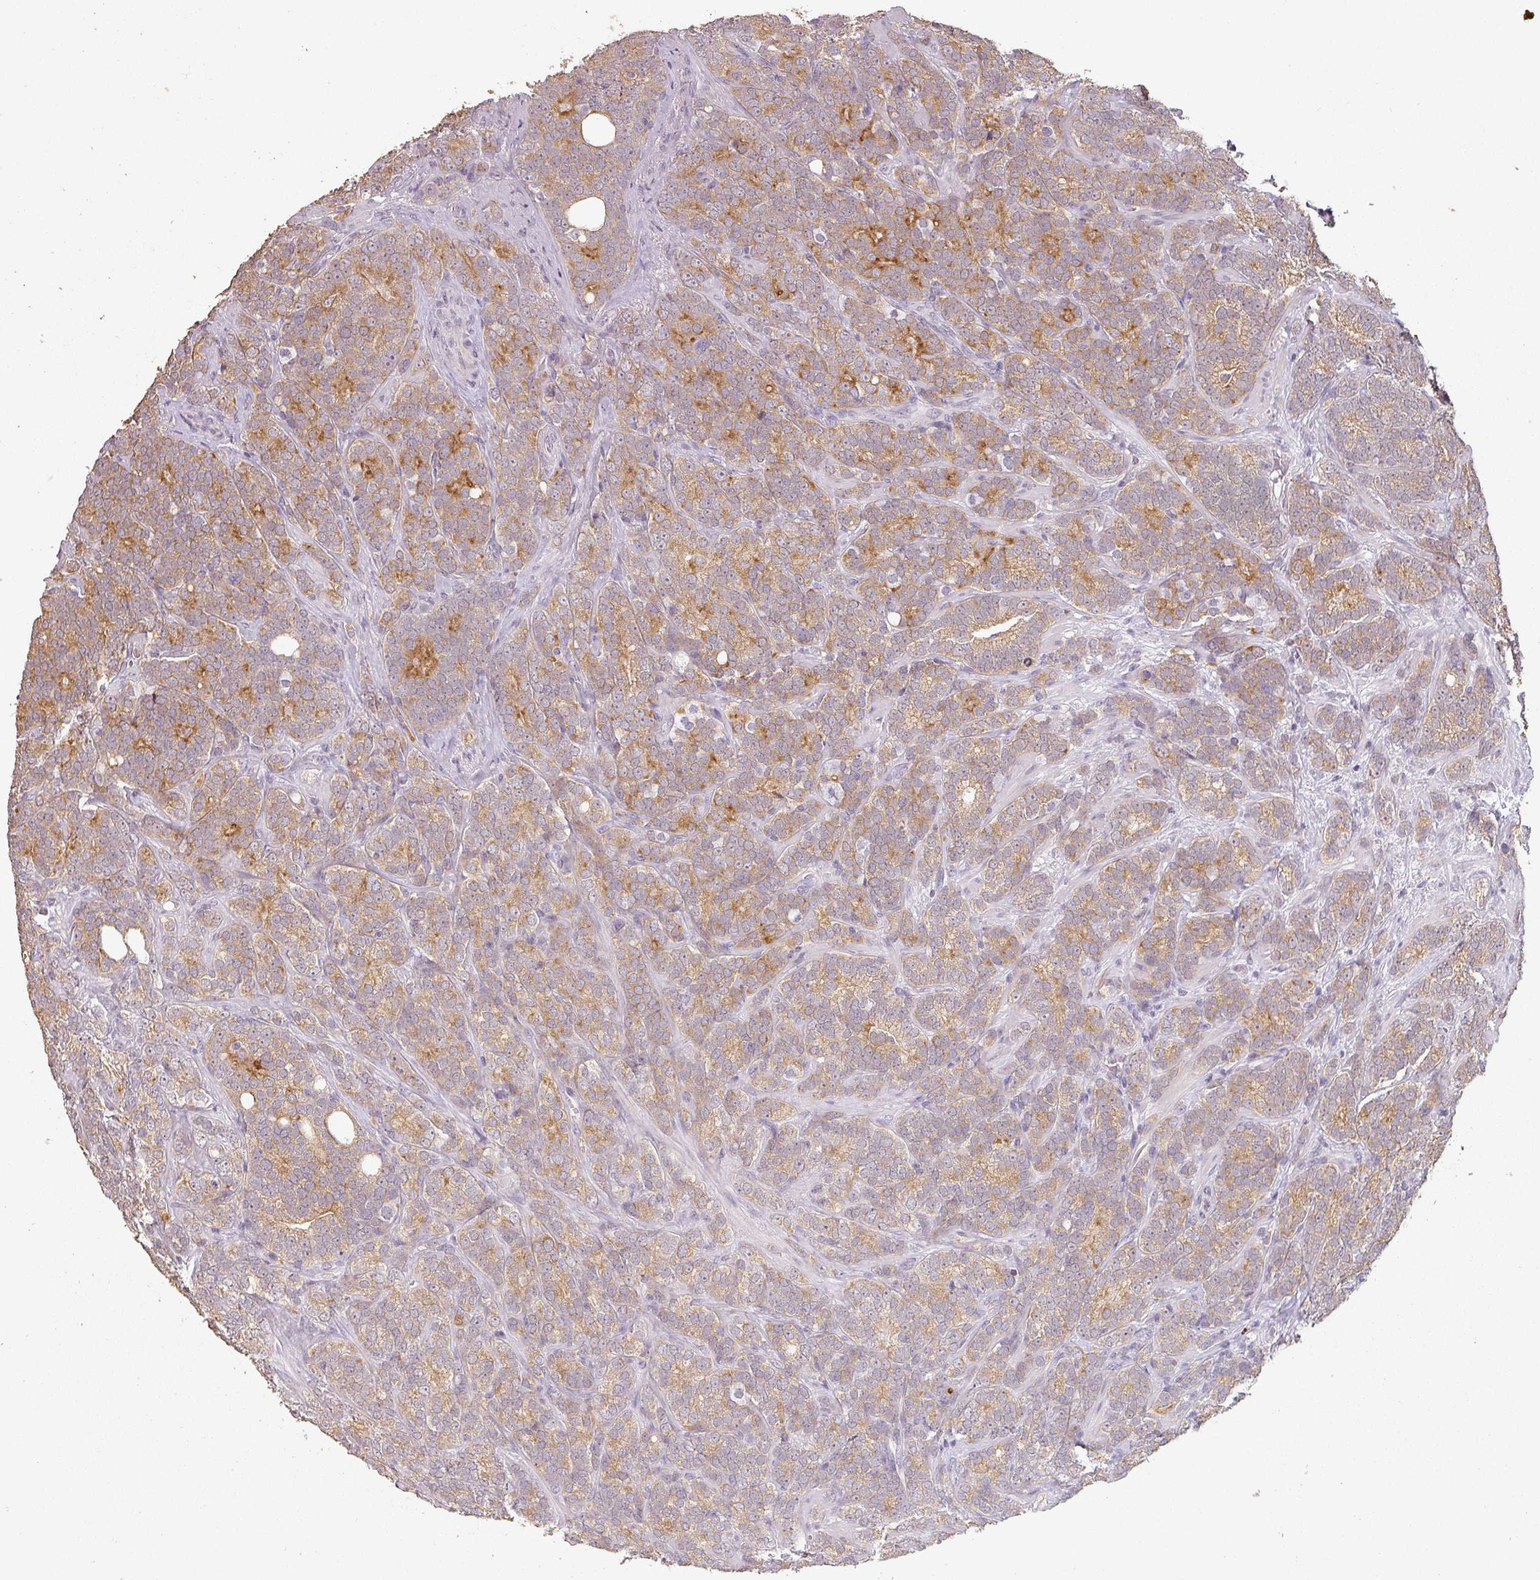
{"staining": {"intensity": "moderate", "quantity": ">75%", "location": "cytoplasmic/membranous"}, "tissue": "prostate cancer", "cell_type": "Tumor cells", "image_type": "cancer", "snomed": [{"axis": "morphology", "description": "Adenocarcinoma, High grade"}, {"axis": "topography", "description": "Prostate"}], "caption": "Human high-grade adenocarcinoma (prostate) stained with a brown dye demonstrates moderate cytoplasmic/membranous positive staining in approximately >75% of tumor cells.", "gene": "LYPLA1", "patient": {"sex": "male", "age": 64}}